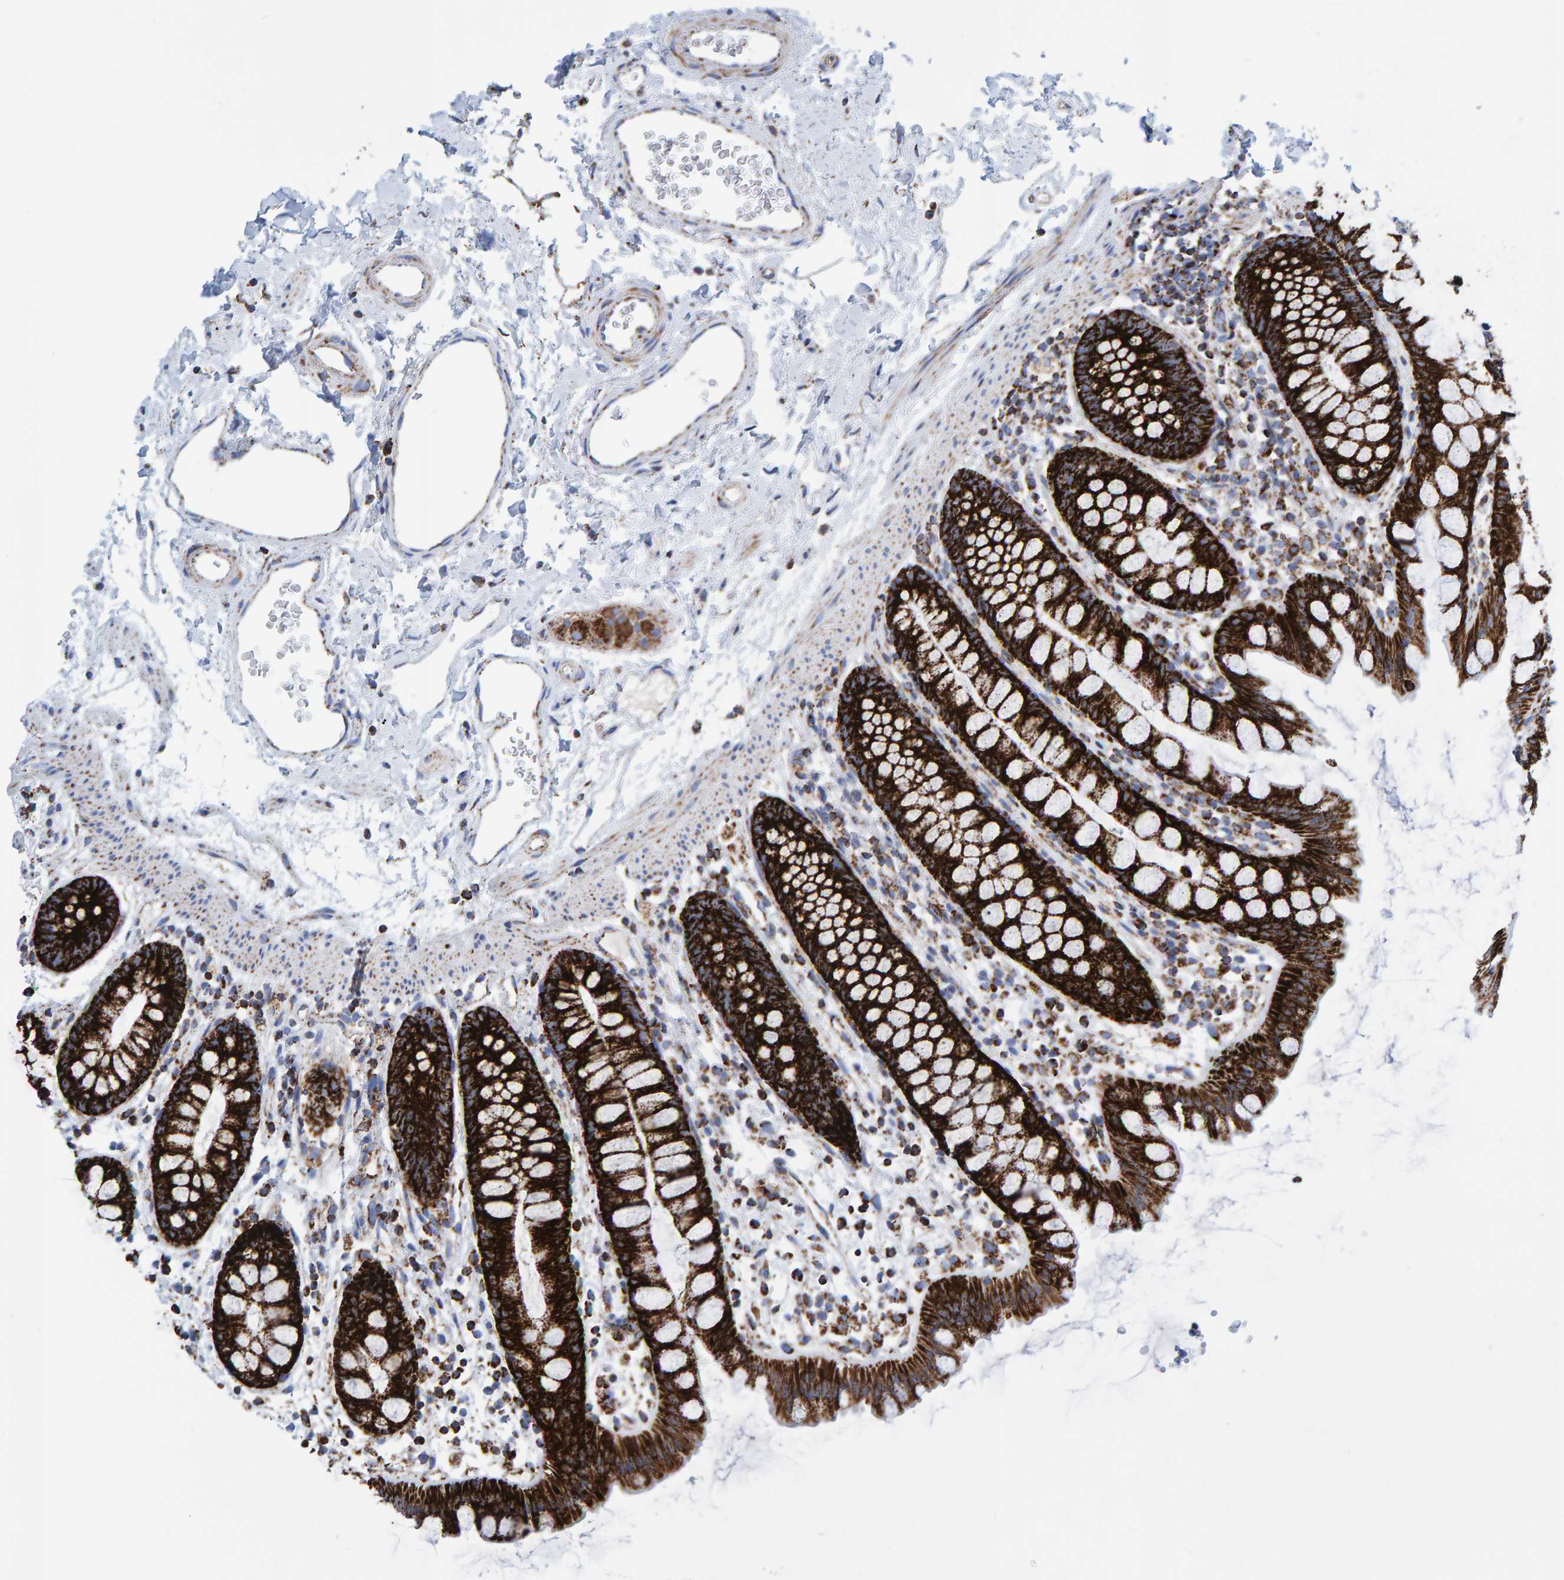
{"staining": {"intensity": "strong", "quantity": ">75%", "location": "cytoplasmic/membranous"}, "tissue": "rectum", "cell_type": "Glandular cells", "image_type": "normal", "snomed": [{"axis": "morphology", "description": "Normal tissue, NOS"}, {"axis": "topography", "description": "Rectum"}], "caption": "Strong cytoplasmic/membranous staining for a protein is present in approximately >75% of glandular cells of normal rectum using immunohistochemistry.", "gene": "ENSG00000262660", "patient": {"sex": "female", "age": 65}}